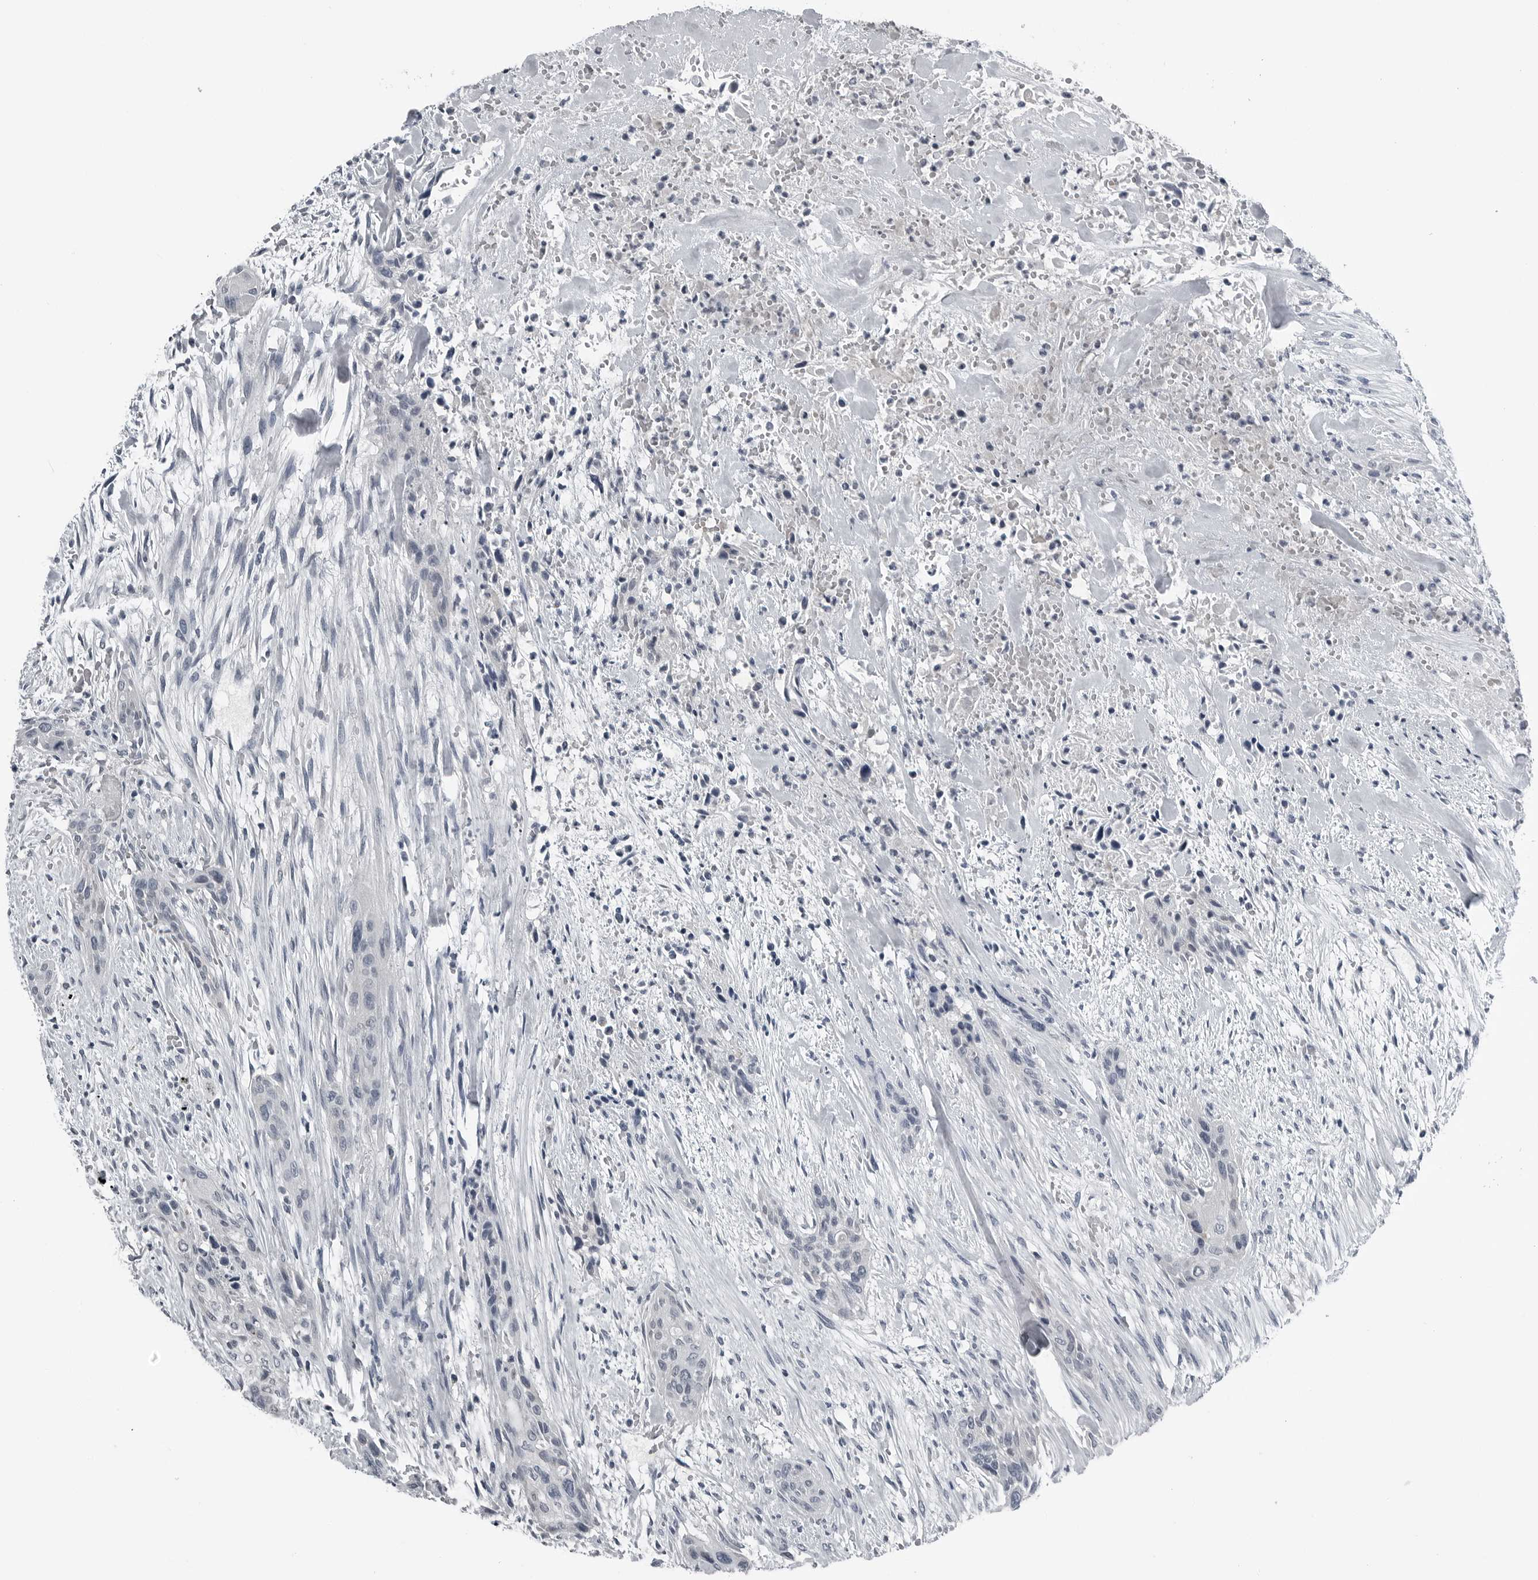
{"staining": {"intensity": "negative", "quantity": "none", "location": "none"}, "tissue": "urothelial cancer", "cell_type": "Tumor cells", "image_type": "cancer", "snomed": [{"axis": "morphology", "description": "Urothelial carcinoma, High grade"}, {"axis": "topography", "description": "Urinary bladder"}], "caption": "An immunohistochemistry (IHC) histopathology image of high-grade urothelial carcinoma is shown. There is no staining in tumor cells of high-grade urothelial carcinoma.", "gene": "SPINK1", "patient": {"sex": "male", "age": 35}}